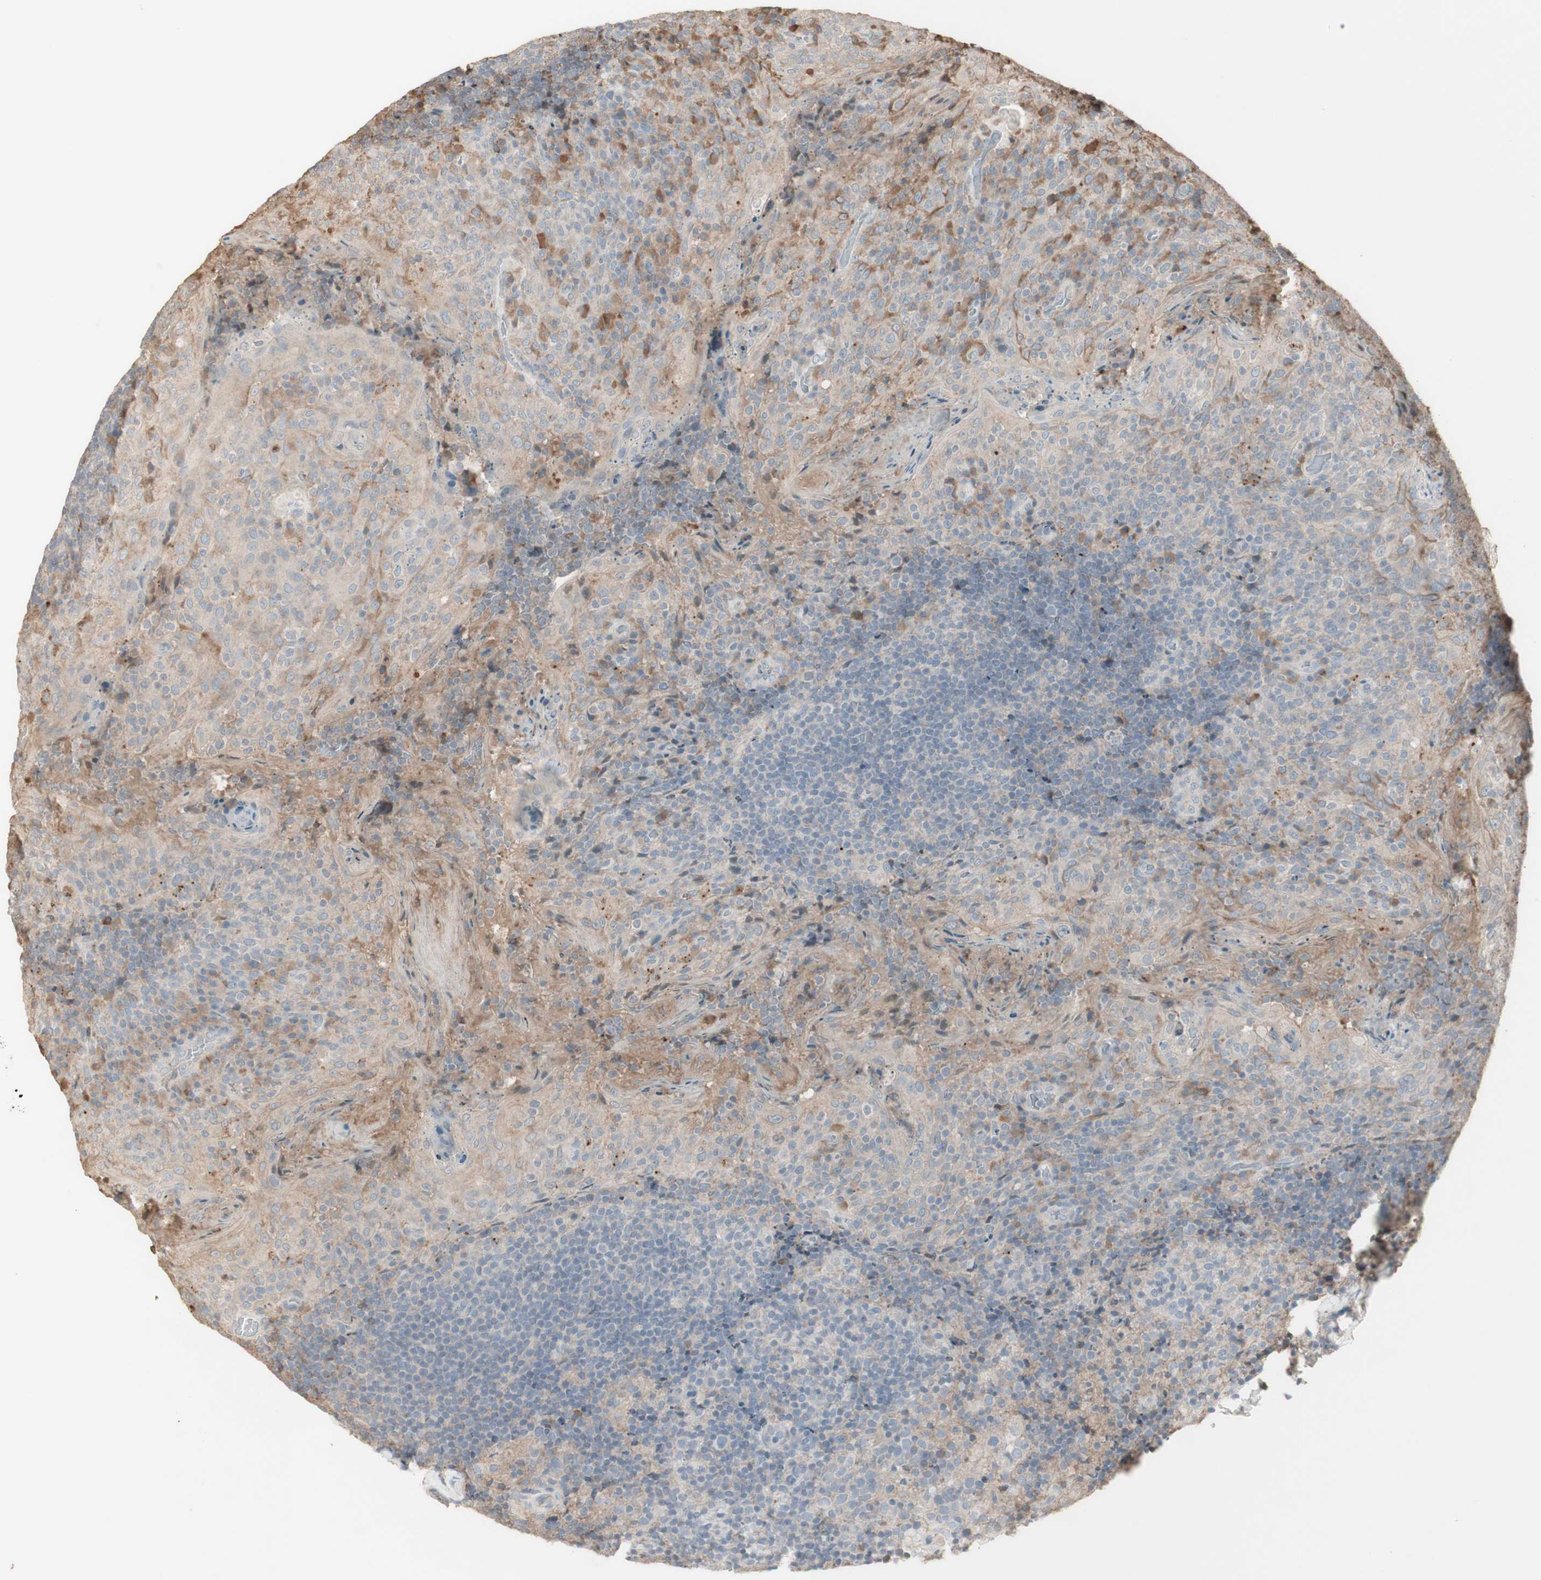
{"staining": {"intensity": "negative", "quantity": "none", "location": "none"}, "tissue": "tonsil", "cell_type": "Germinal center cells", "image_type": "normal", "snomed": [{"axis": "morphology", "description": "Normal tissue, NOS"}, {"axis": "topography", "description": "Tonsil"}], "caption": "Immunohistochemical staining of benign tonsil reveals no significant positivity in germinal center cells. (Immunohistochemistry (ihc), brightfield microscopy, high magnification).", "gene": "IFNG", "patient": {"sex": "male", "age": 17}}